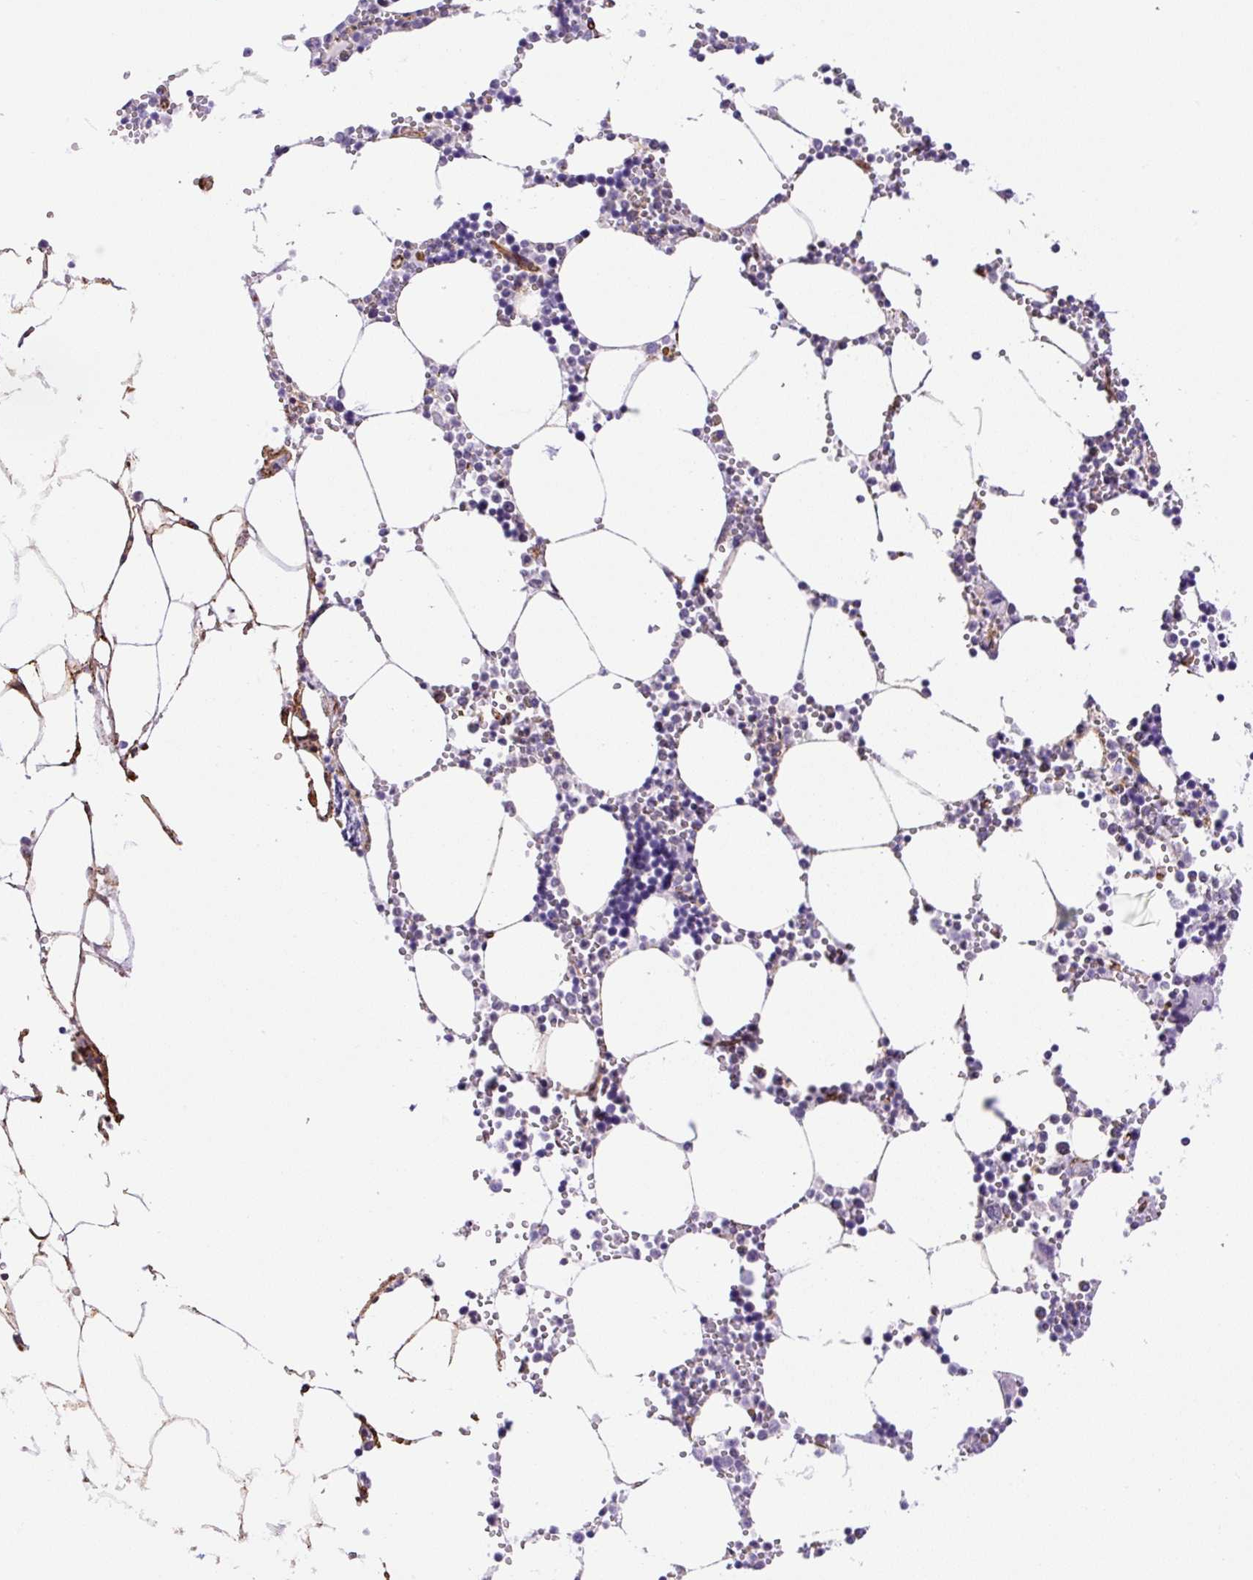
{"staining": {"intensity": "negative", "quantity": "none", "location": "none"}, "tissue": "bone marrow", "cell_type": "Hematopoietic cells", "image_type": "normal", "snomed": [{"axis": "morphology", "description": "Normal tissue, NOS"}, {"axis": "topography", "description": "Bone marrow"}], "caption": "There is no significant positivity in hematopoietic cells of bone marrow. The staining is performed using DAB brown chromogen with nuclei counter-stained in using hematoxylin.", "gene": "MYO5C", "patient": {"sex": "male", "age": 54}}